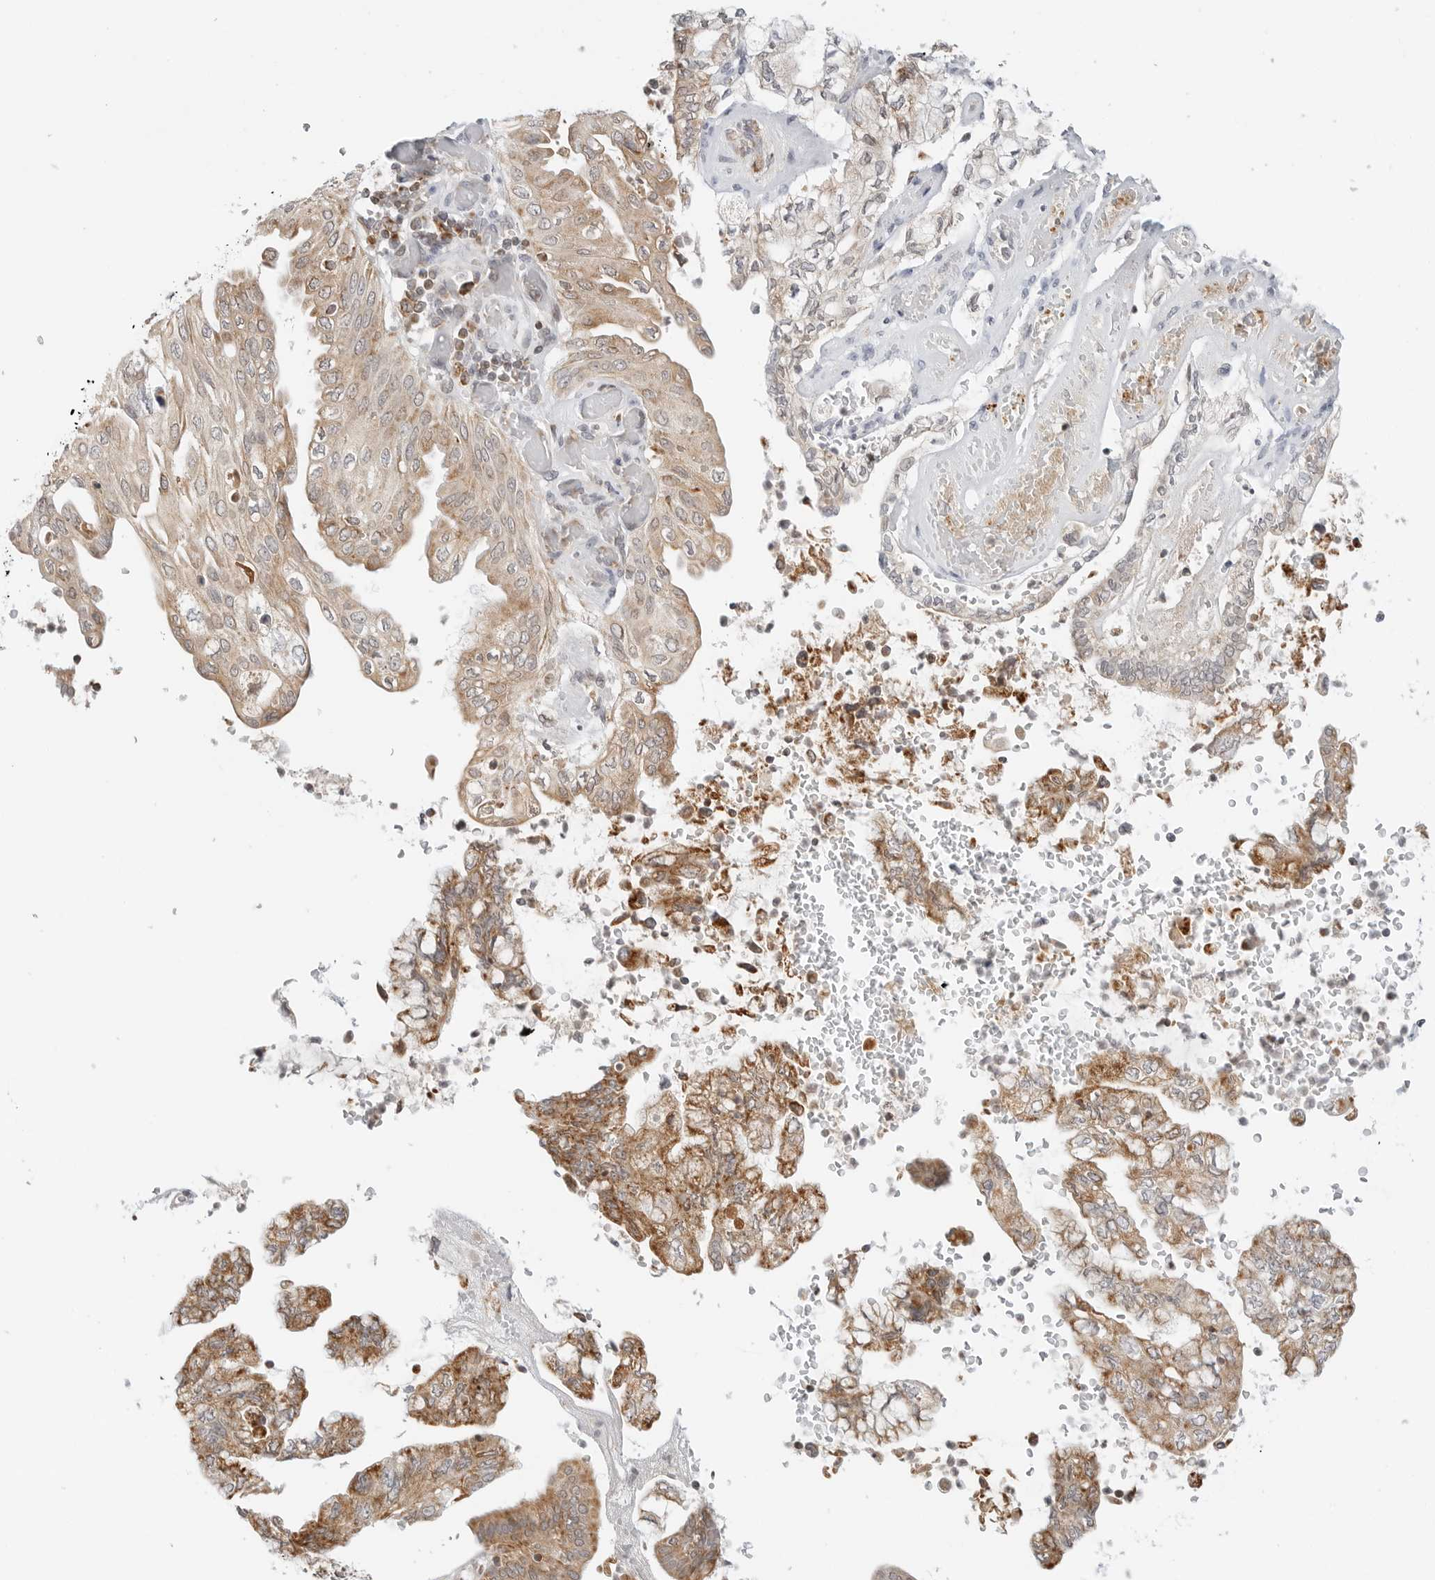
{"staining": {"intensity": "moderate", "quantity": ">75%", "location": "cytoplasmic/membranous"}, "tissue": "pancreatic cancer", "cell_type": "Tumor cells", "image_type": "cancer", "snomed": [{"axis": "morphology", "description": "Adenocarcinoma, NOS"}, {"axis": "topography", "description": "Pancreas"}], "caption": "Approximately >75% of tumor cells in adenocarcinoma (pancreatic) demonstrate moderate cytoplasmic/membranous protein positivity as visualized by brown immunohistochemical staining.", "gene": "DYRK4", "patient": {"sex": "female", "age": 73}}